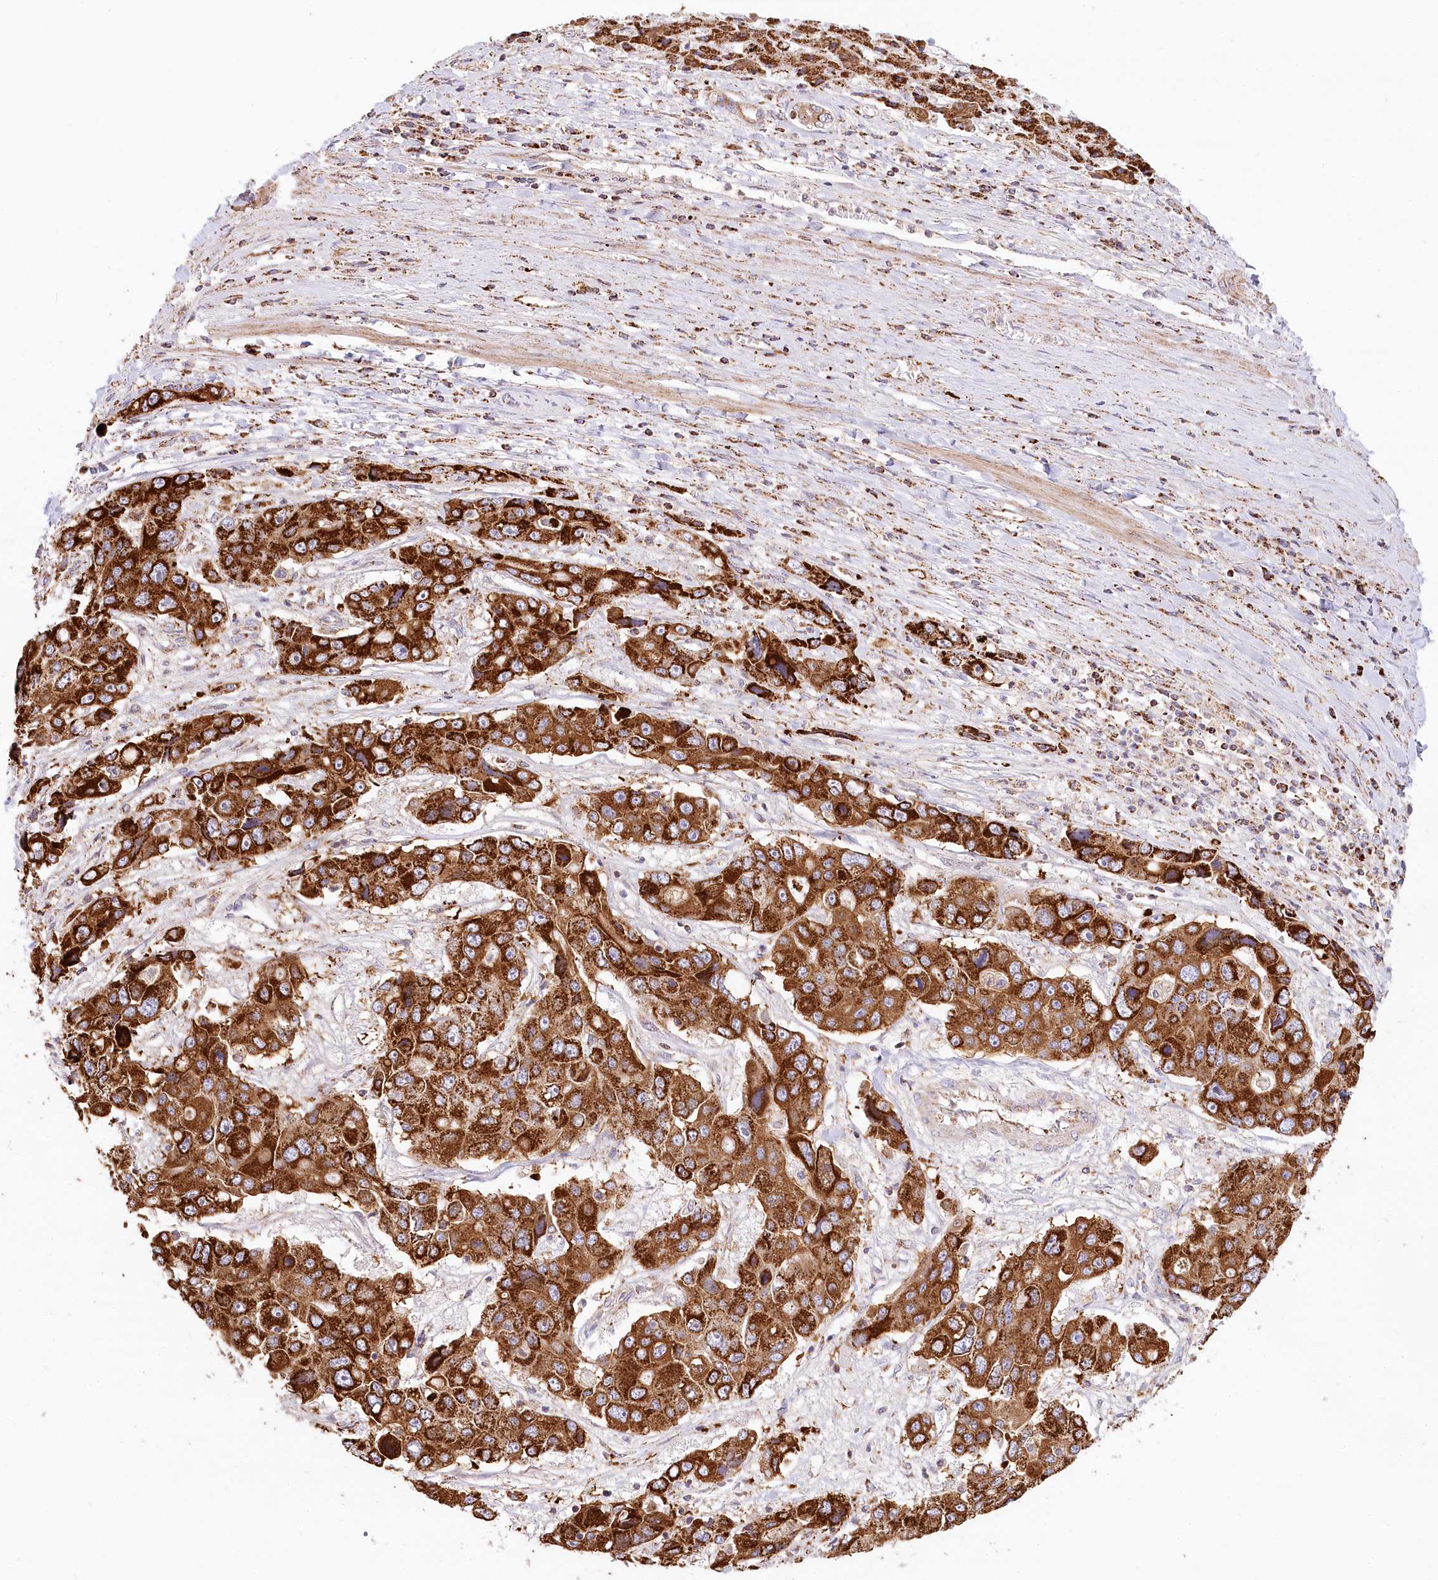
{"staining": {"intensity": "strong", "quantity": ">75%", "location": "cytoplasmic/membranous"}, "tissue": "liver cancer", "cell_type": "Tumor cells", "image_type": "cancer", "snomed": [{"axis": "morphology", "description": "Cholangiocarcinoma"}, {"axis": "topography", "description": "Liver"}], "caption": "Immunohistochemistry (IHC) staining of cholangiocarcinoma (liver), which reveals high levels of strong cytoplasmic/membranous positivity in about >75% of tumor cells indicating strong cytoplasmic/membranous protein staining. The staining was performed using DAB (3,3'-diaminobenzidine) (brown) for protein detection and nuclei were counterstained in hematoxylin (blue).", "gene": "UMPS", "patient": {"sex": "male", "age": 67}}